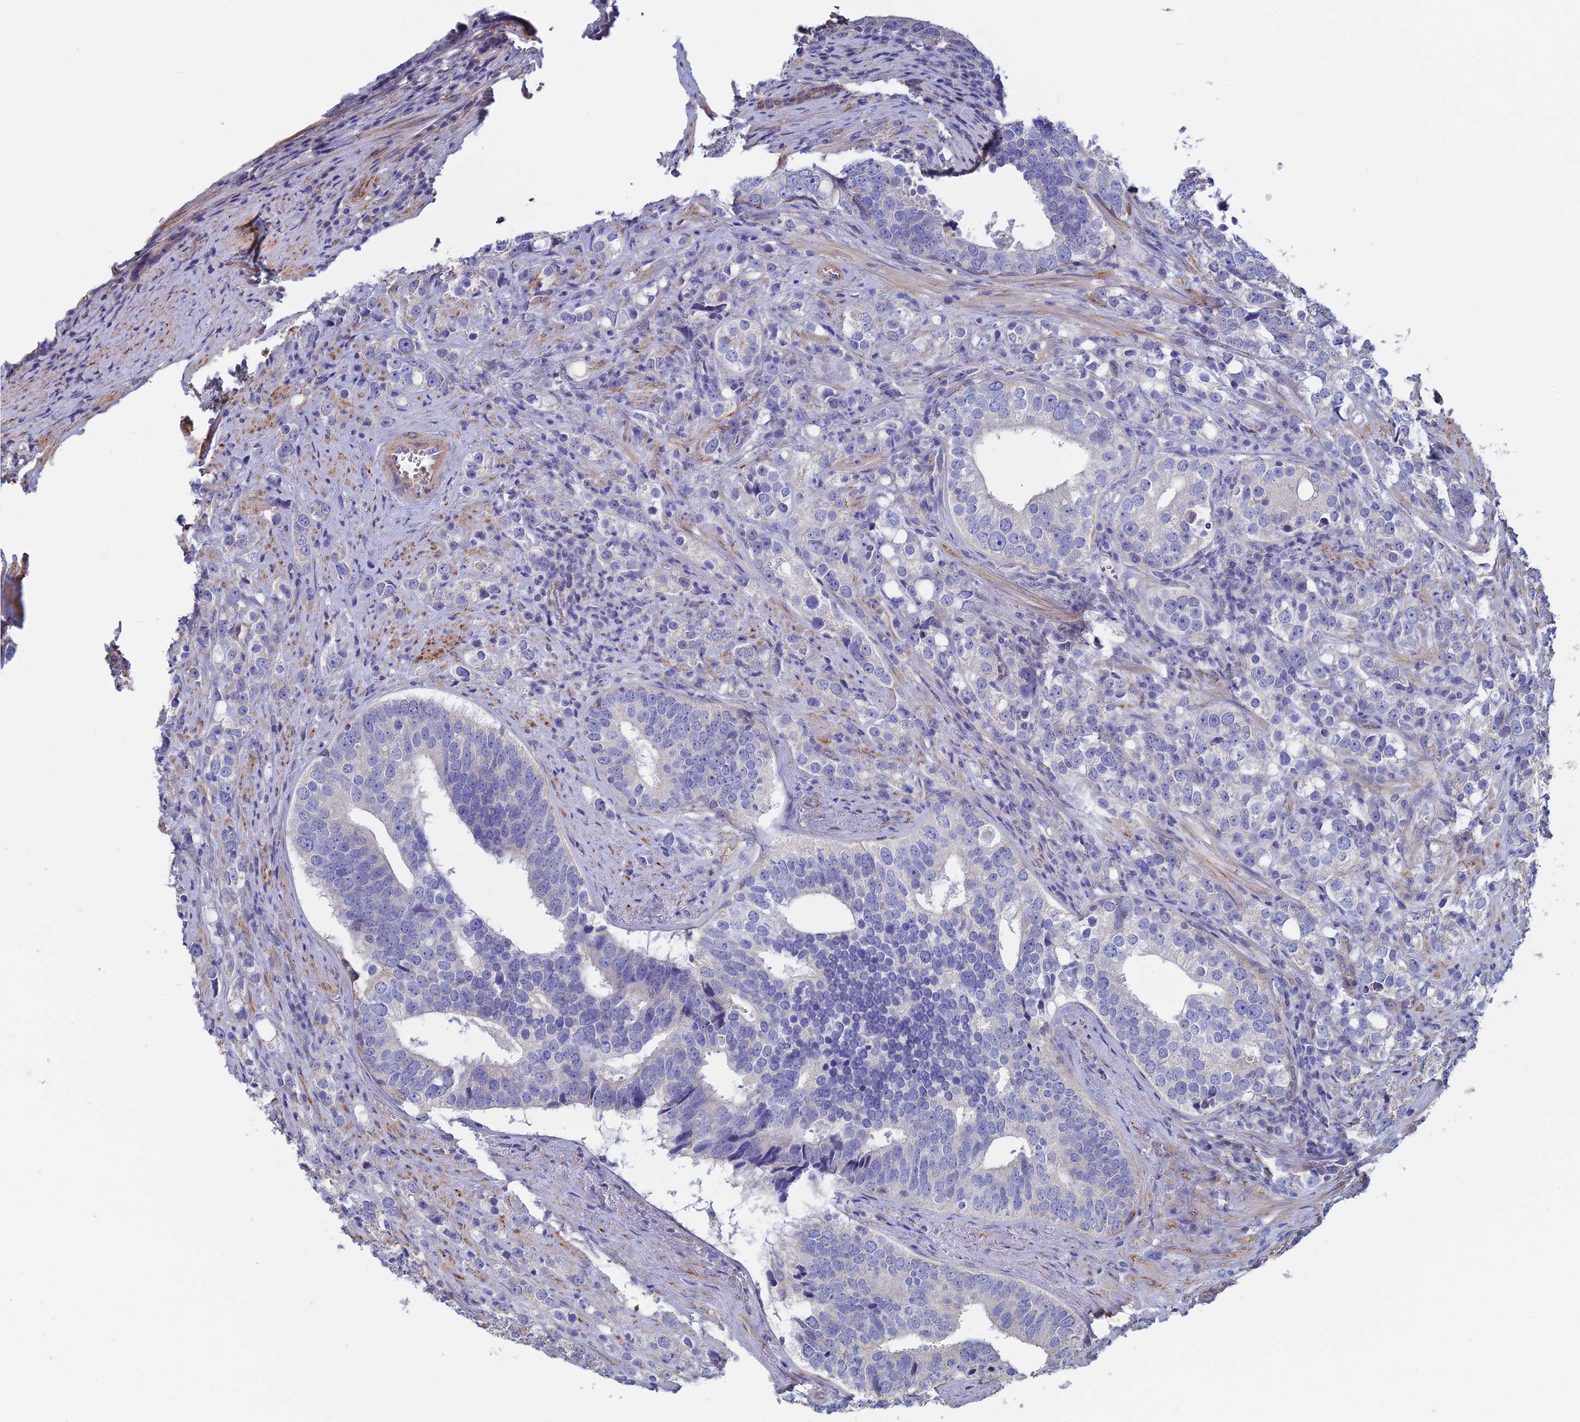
{"staining": {"intensity": "negative", "quantity": "none", "location": "none"}, "tissue": "prostate cancer", "cell_type": "Tumor cells", "image_type": "cancer", "snomed": [{"axis": "morphology", "description": "Adenocarcinoma, High grade"}, {"axis": "topography", "description": "Prostate"}], "caption": "Tumor cells show no significant protein positivity in prostate cancer.", "gene": "PCDHA5", "patient": {"sex": "male", "age": 71}}